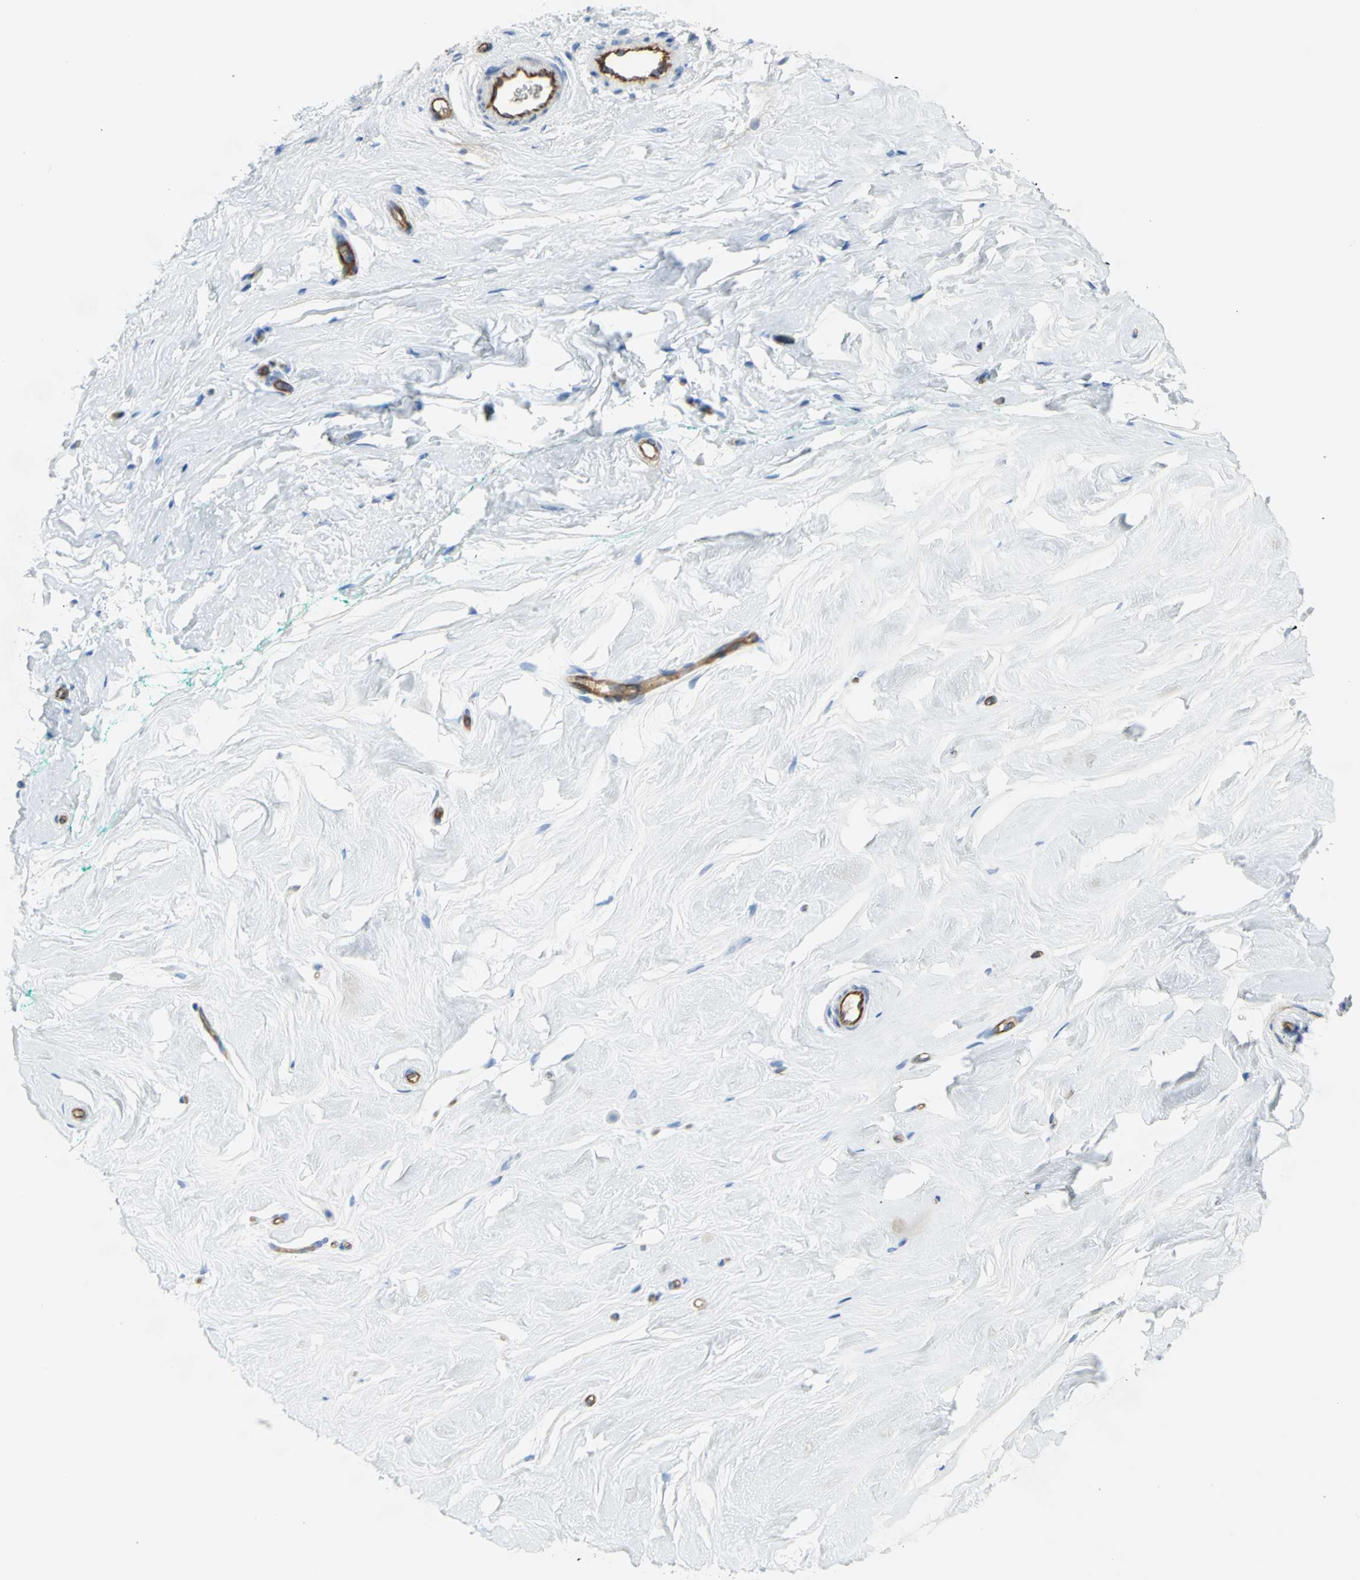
{"staining": {"intensity": "negative", "quantity": "none", "location": "none"}, "tissue": "breast", "cell_type": "Adipocytes", "image_type": "normal", "snomed": [{"axis": "morphology", "description": "Normal tissue, NOS"}, {"axis": "topography", "description": "Breast"}], "caption": "Breast stained for a protein using immunohistochemistry (IHC) shows no expression adipocytes.", "gene": "FLNB", "patient": {"sex": "female", "age": 52}}